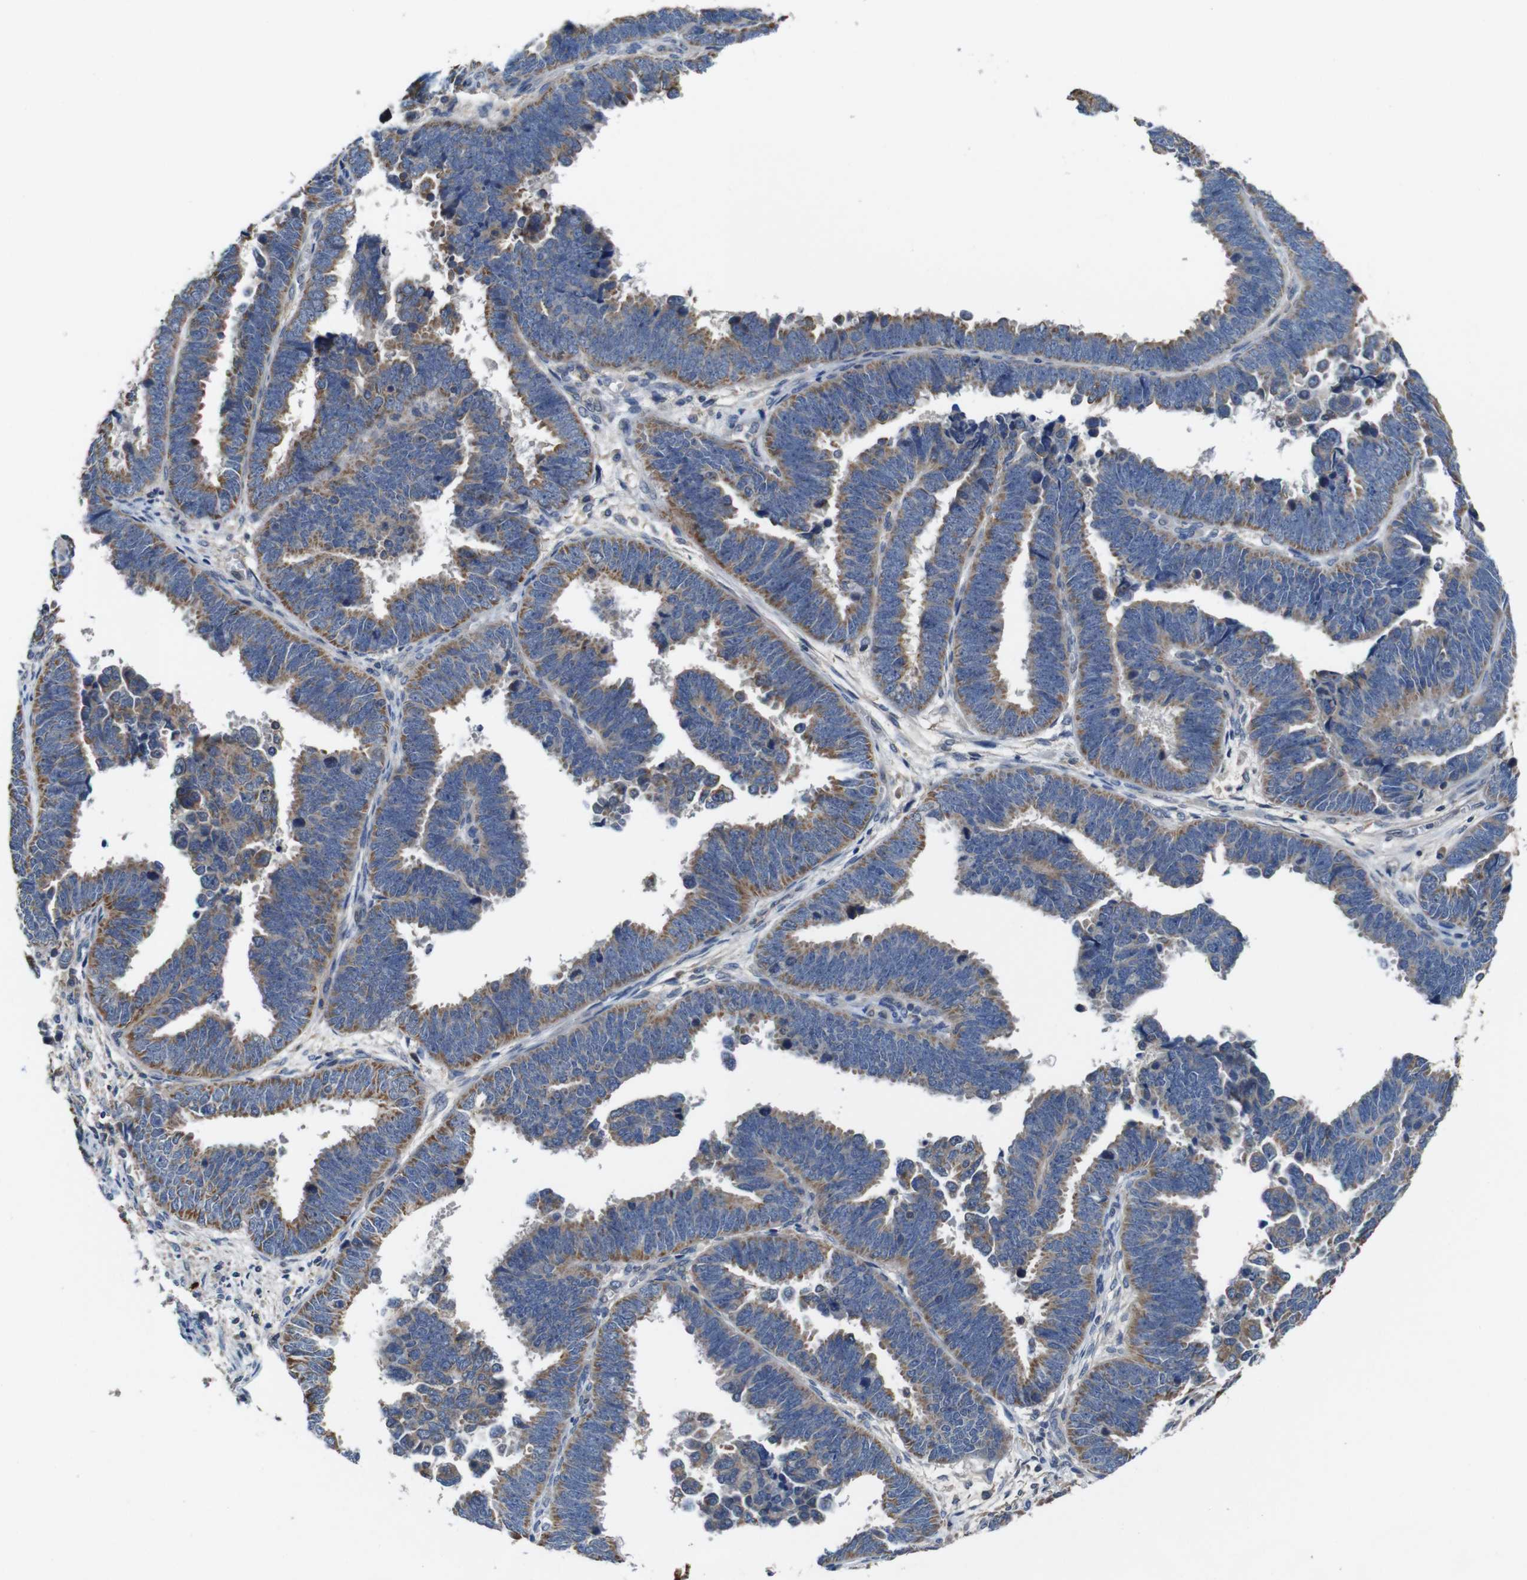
{"staining": {"intensity": "moderate", "quantity": ">75%", "location": "cytoplasmic/membranous"}, "tissue": "endometrial cancer", "cell_type": "Tumor cells", "image_type": "cancer", "snomed": [{"axis": "morphology", "description": "Adenocarcinoma, NOS"}, {"axis": "topography", "description": "Endometrium"}], "caption": "A brown stain highlights moderate cytoplasmic/membranous staining of a protein in human endometrial adenocarcinoma tumor cells. The staining is performed using DAB (3,3'-diaminobenzidine) brown chromogen to label protein expression. The nuclei are counter-stained blue using hematoxylin.", "gene": "GLIPR1", "patient": {"sex": "female", "age": 75}}